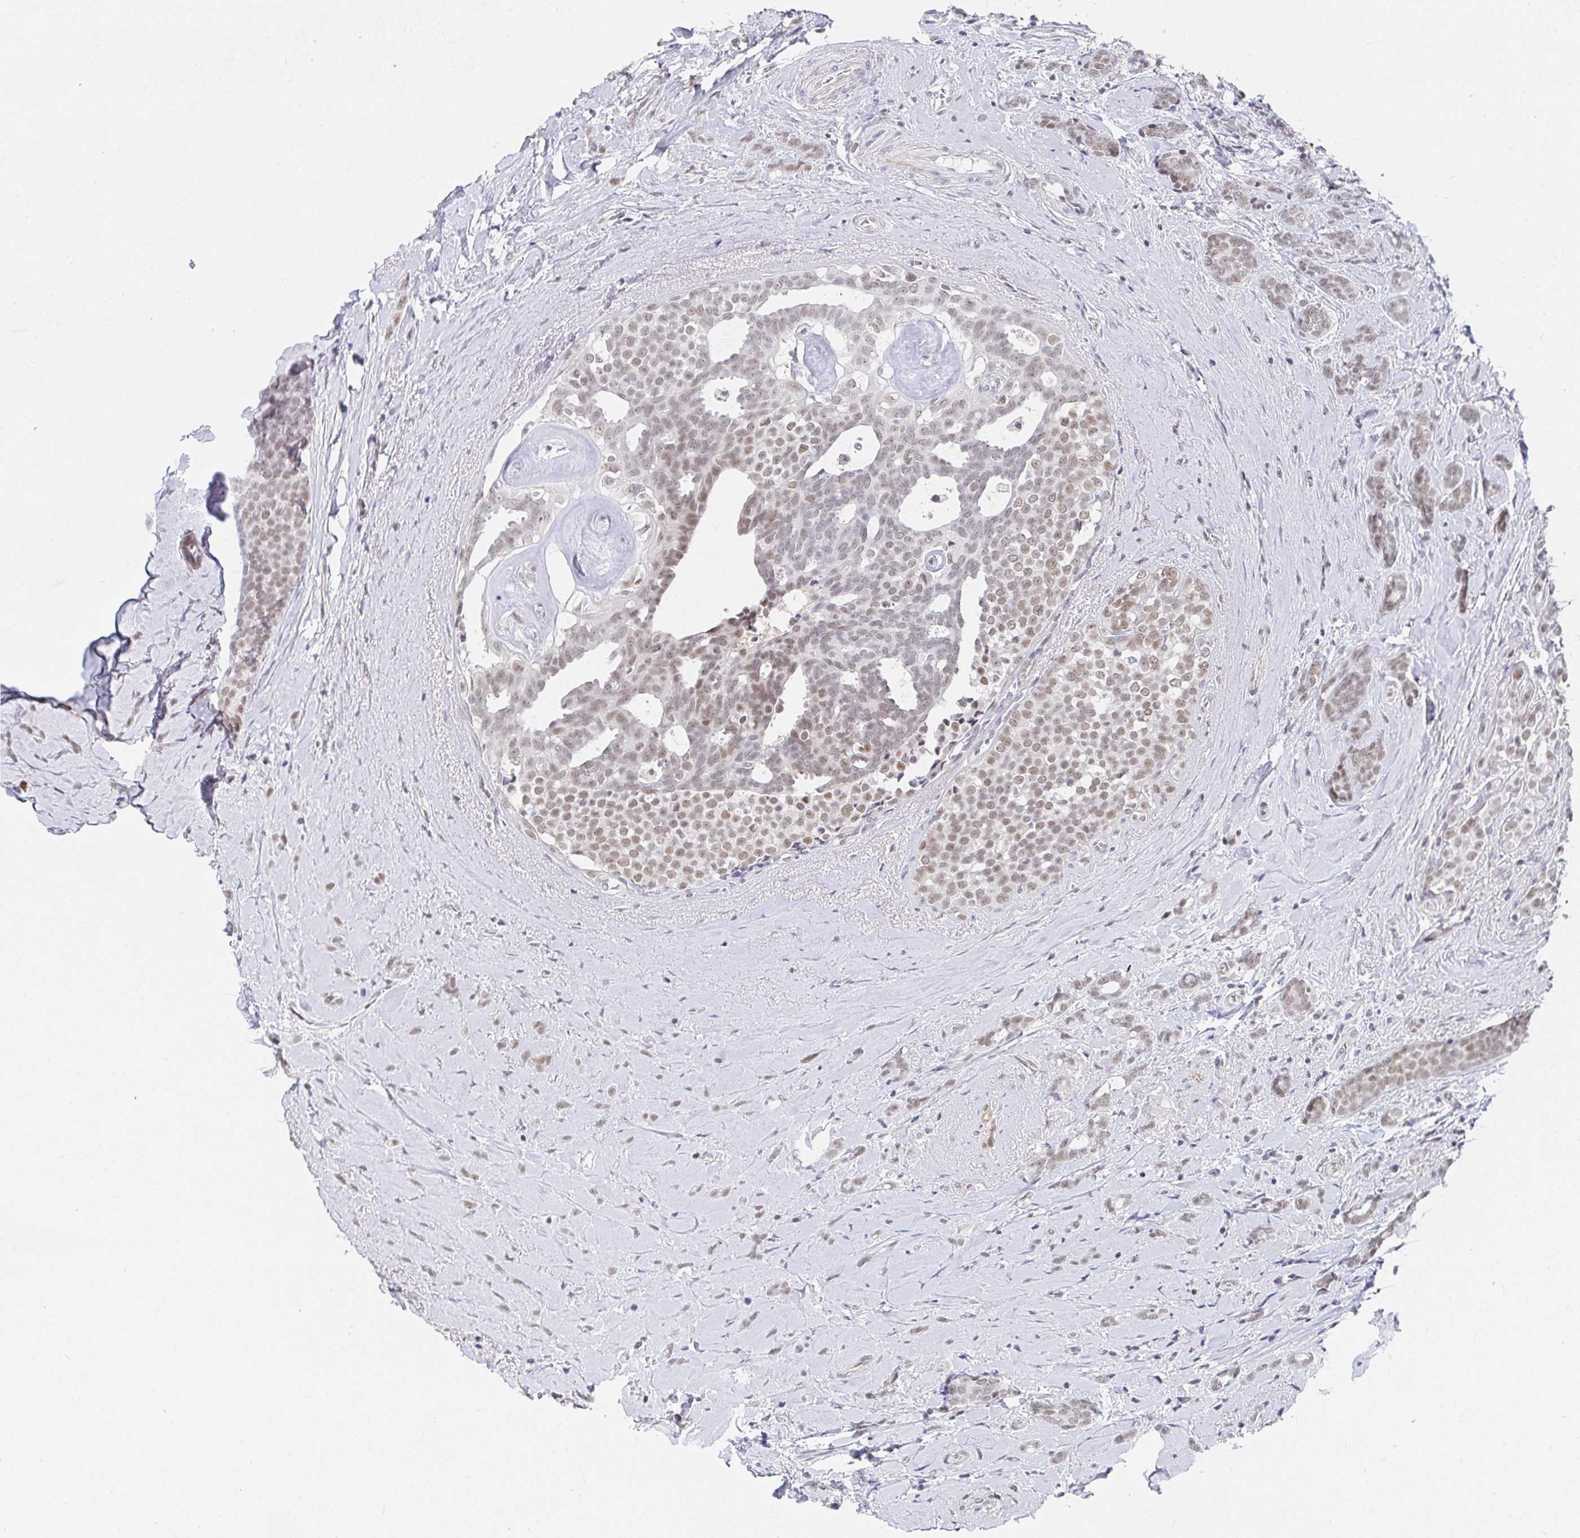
{"staining": {"intensity": "weak", "quantity": "25%-75%", "location": "nuclear"}, "tissue": "breast cancer", "cell_type": "Tumor cells", "image_type": "cancer", "snomed": [{"axis": "morphology", "description": "Intraductal carcinoma, in situ"}, {"axis": "morphology", "description": "Duct carcinoma"}, {"axis": "morphology", "description": "Lobular carcinoma, in situ"}, {"axis": "topography", "description": "Breast"}], "caption": "IHC image of human breast cancer stained for a protein (brown), which demonstrates low levels of weak nuclear staining in approximately 25%-75% of tumor cells.", "gene": "RCOR1", "patient": {"sex": "female", "age": 44}}